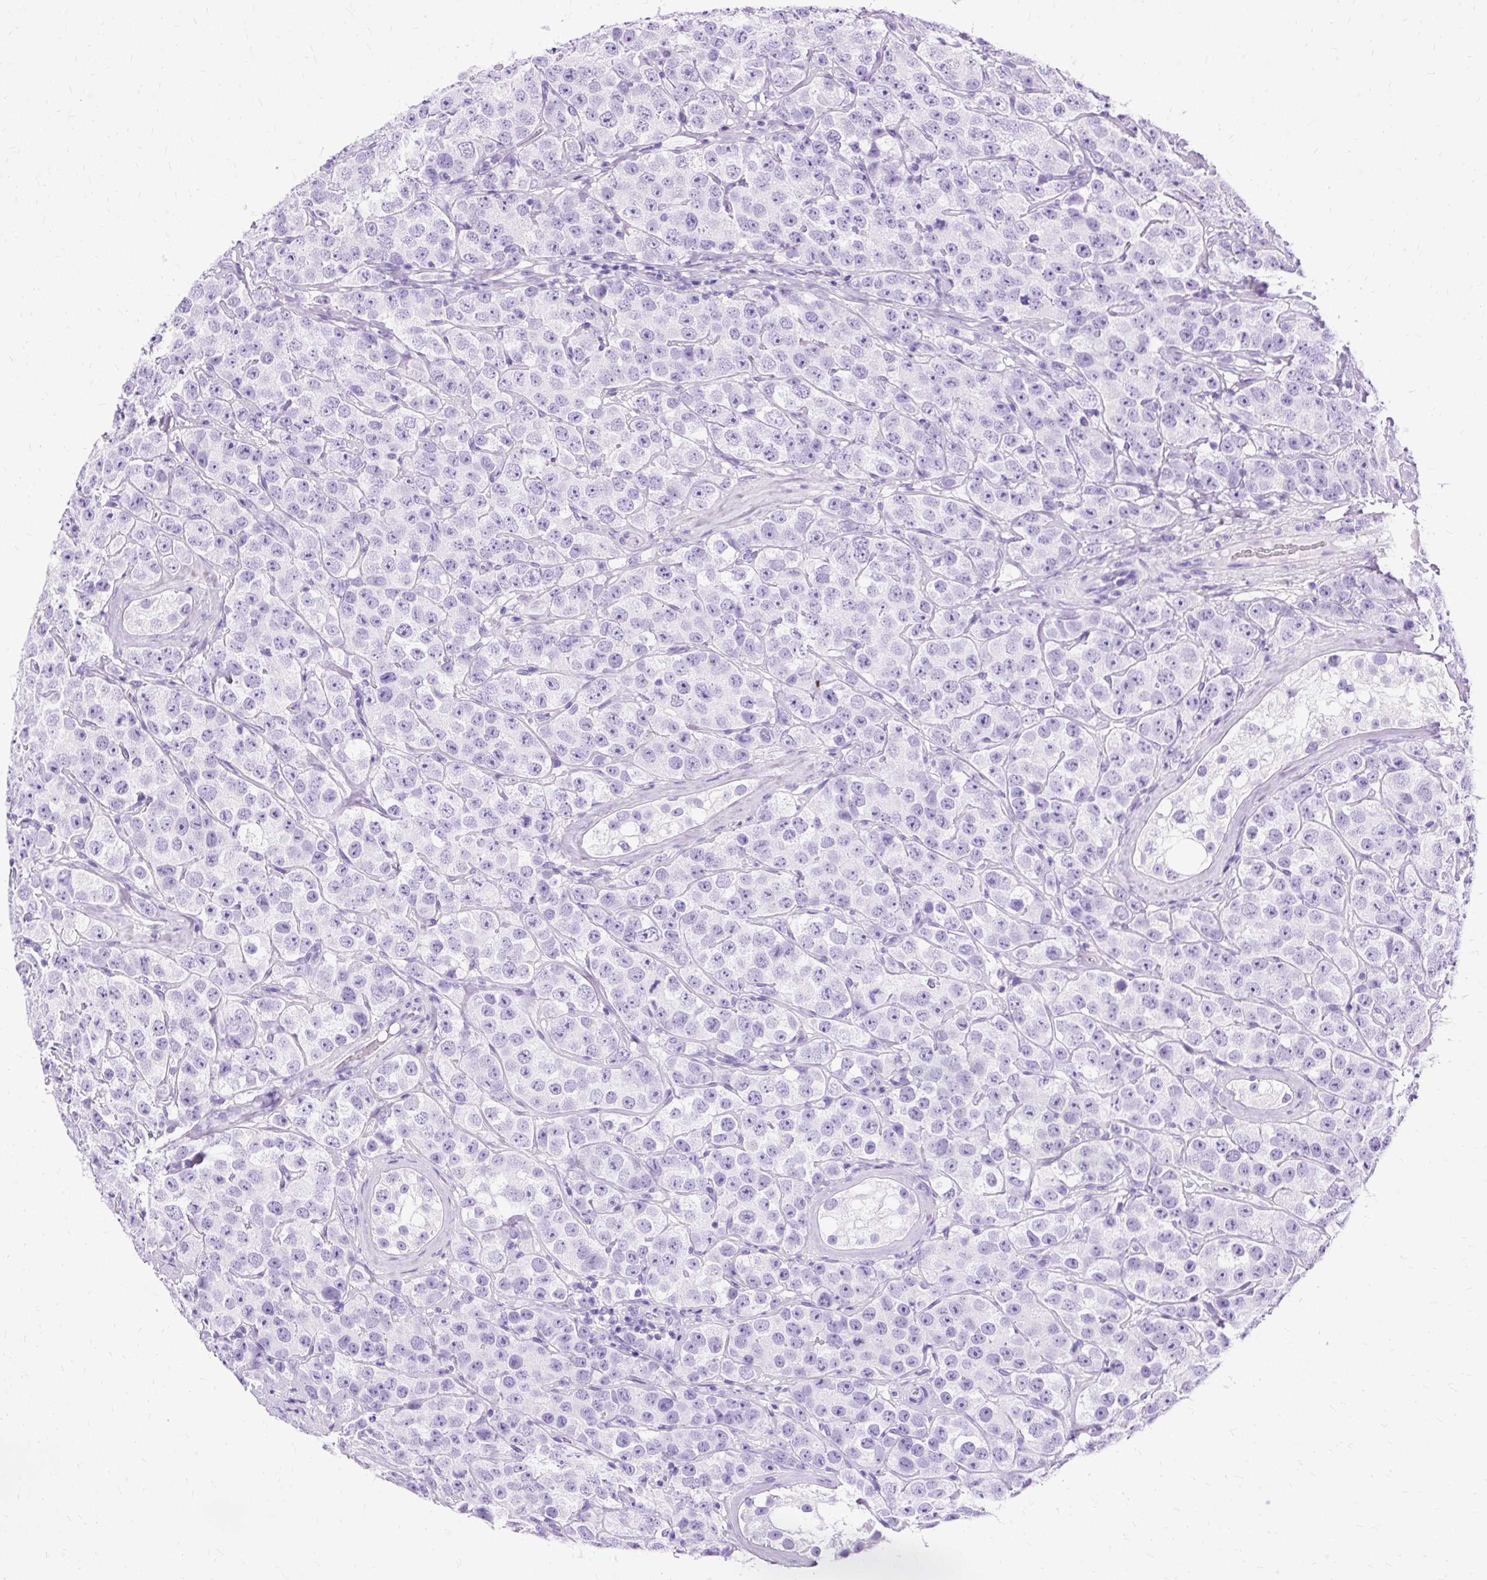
{"staining": {"intensity": "negative", "quantity": "none", "location": "none"}, "tissue": "testis cancer", "cell_type": "Tumor cells", "image_type": "cancer", "snomed": [{"axis": "morphology", "description": "Seminoma, NOS"}, {"axis": "topography", "description": "Testis"}], "caption": "Tumor cells show no significant protein expression in seminoma (testis).", "gene": "SLC8A2", "patient": {"sex": "male", "age": 28}}